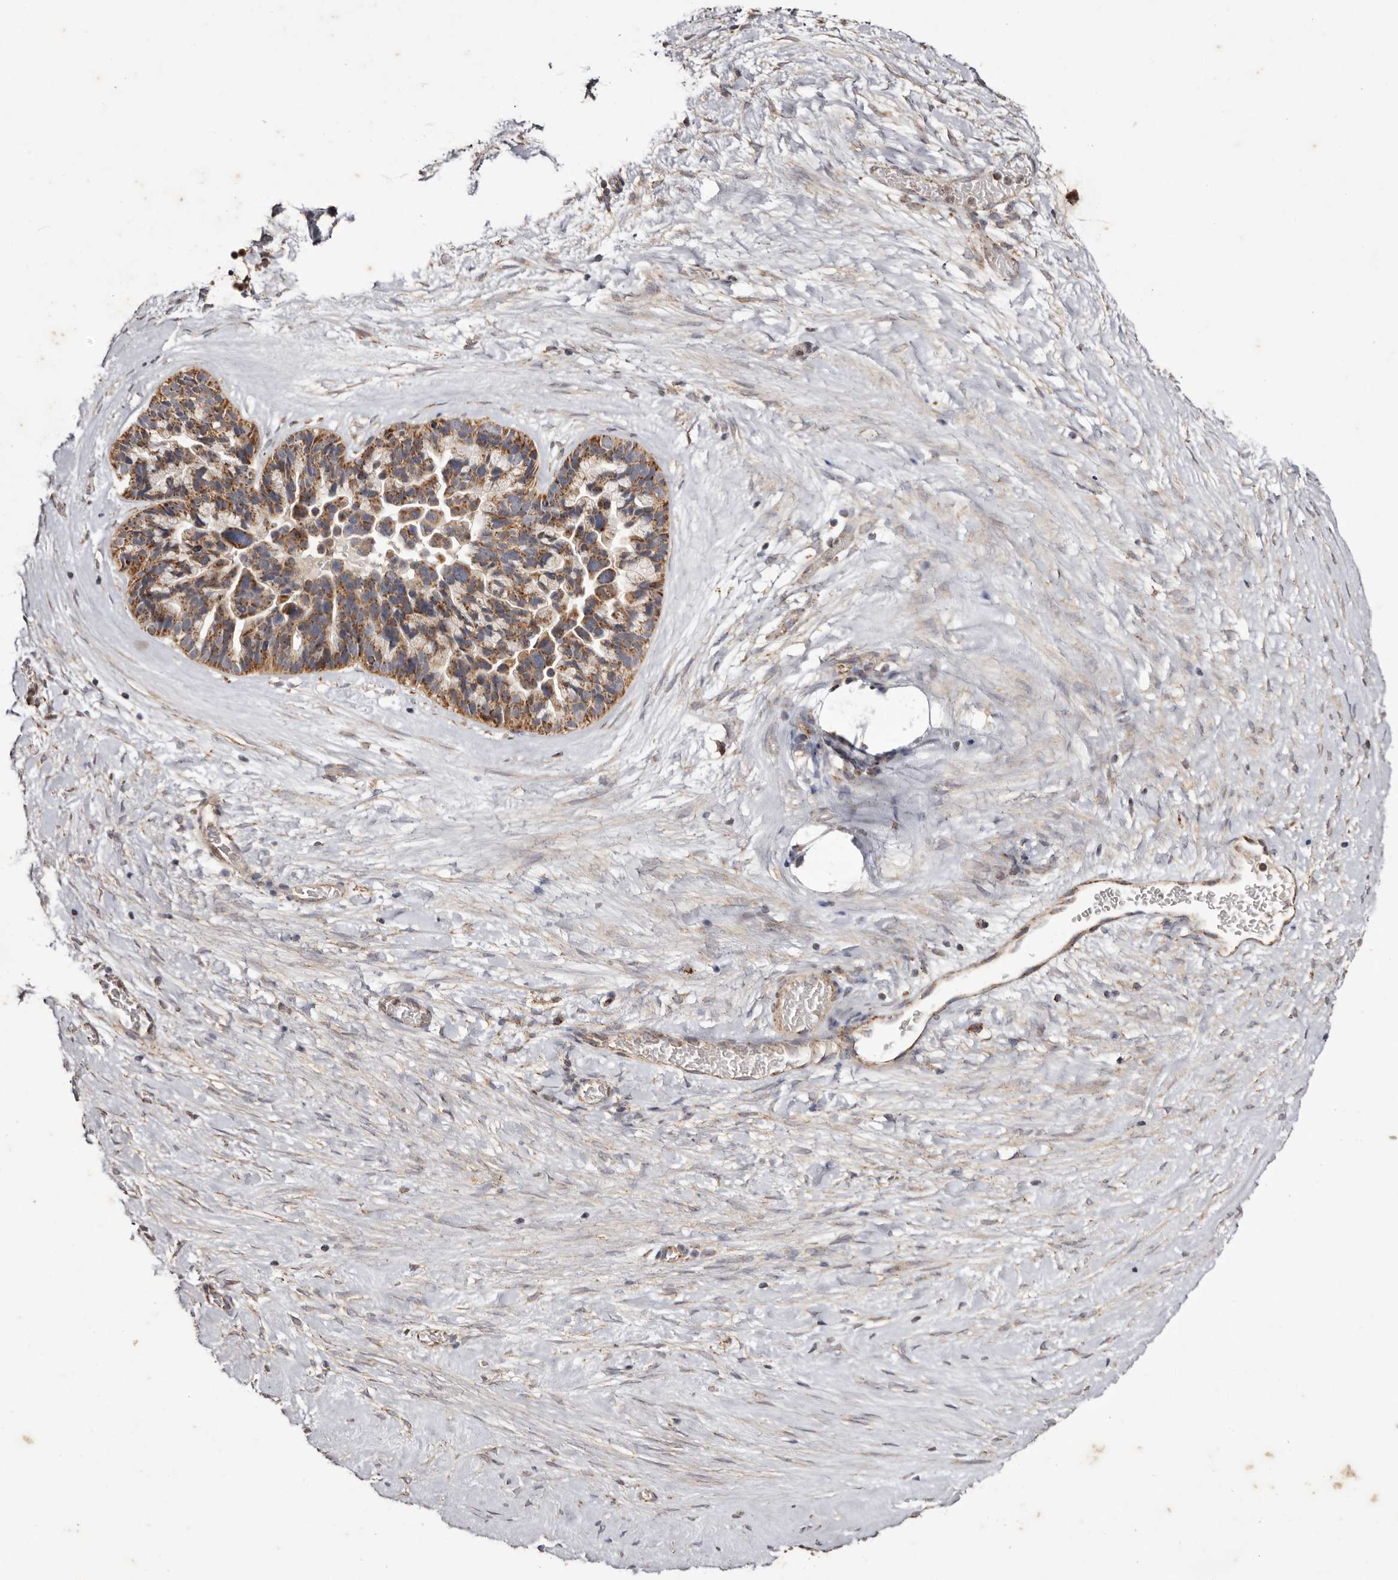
{"staining": {"intensity": "moderate", "quantity": ">75%", "location": "cytoplasmic/membranous"}, "tissue": "ovarian cancer", "cell_type": "Tumor cells", "image_type": "cancer", "snomed": [{"axis": "morphology", "description": "Cystadenocarcinoma, serous, NOS"}, {"axis": "topography", "description": "Ovary"}], "caption": "Immunohistochemistry staining of ovarian serous cystadenocarcinoma, which reveals medium levels of moderate cytoplasmic/membranous expression in approximately >75% of tumor cells indicating moderate cytoplasmic/membranous protein expression. The staining was performed using DAB (brown) for protein detection and nuclei were counterstained in hematoxylin (blue).", "gene": "CPLANE2", "patient": {"sex": "female", "age": 56}}